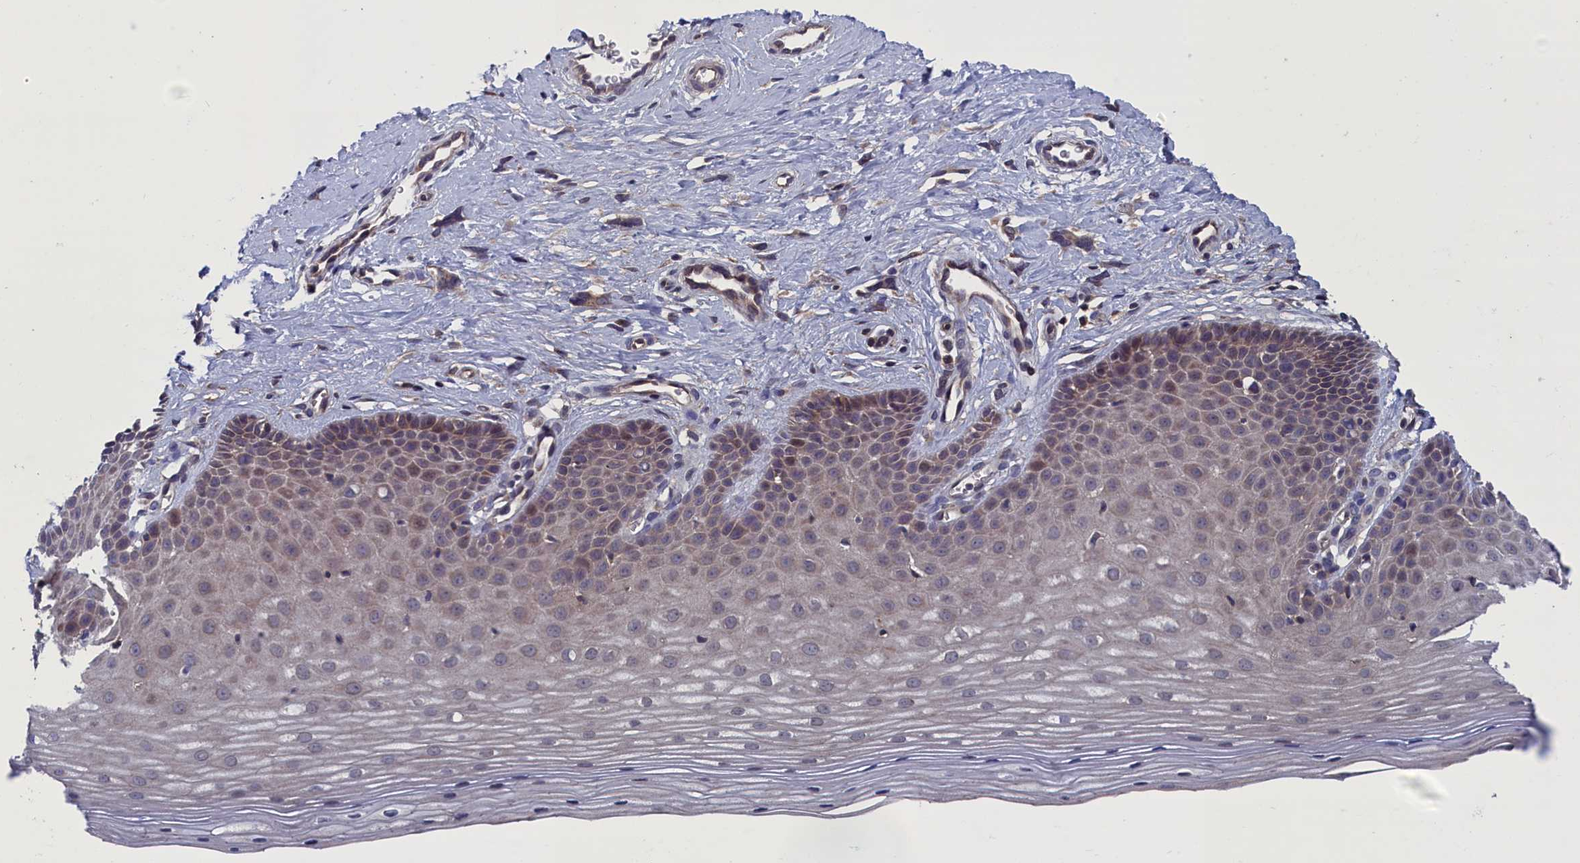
{"staining": {"intensity": "negative", "quantity": "none", "location": "none"}, "tissue": "cervix", "cell_type": "Glandular cells", "image_type": "normal", "snomed": [{"axis": "morphology", "description": "Normal tissue, NOS"}, {"axis": "topography", "description": "Cervix"}], "caption": "Immunohistochemical staining of benign human cervix displays no significant positivity in glandular cells.", "gene": "SPATA13", "patient": {"sex": "female", "age": 36}}